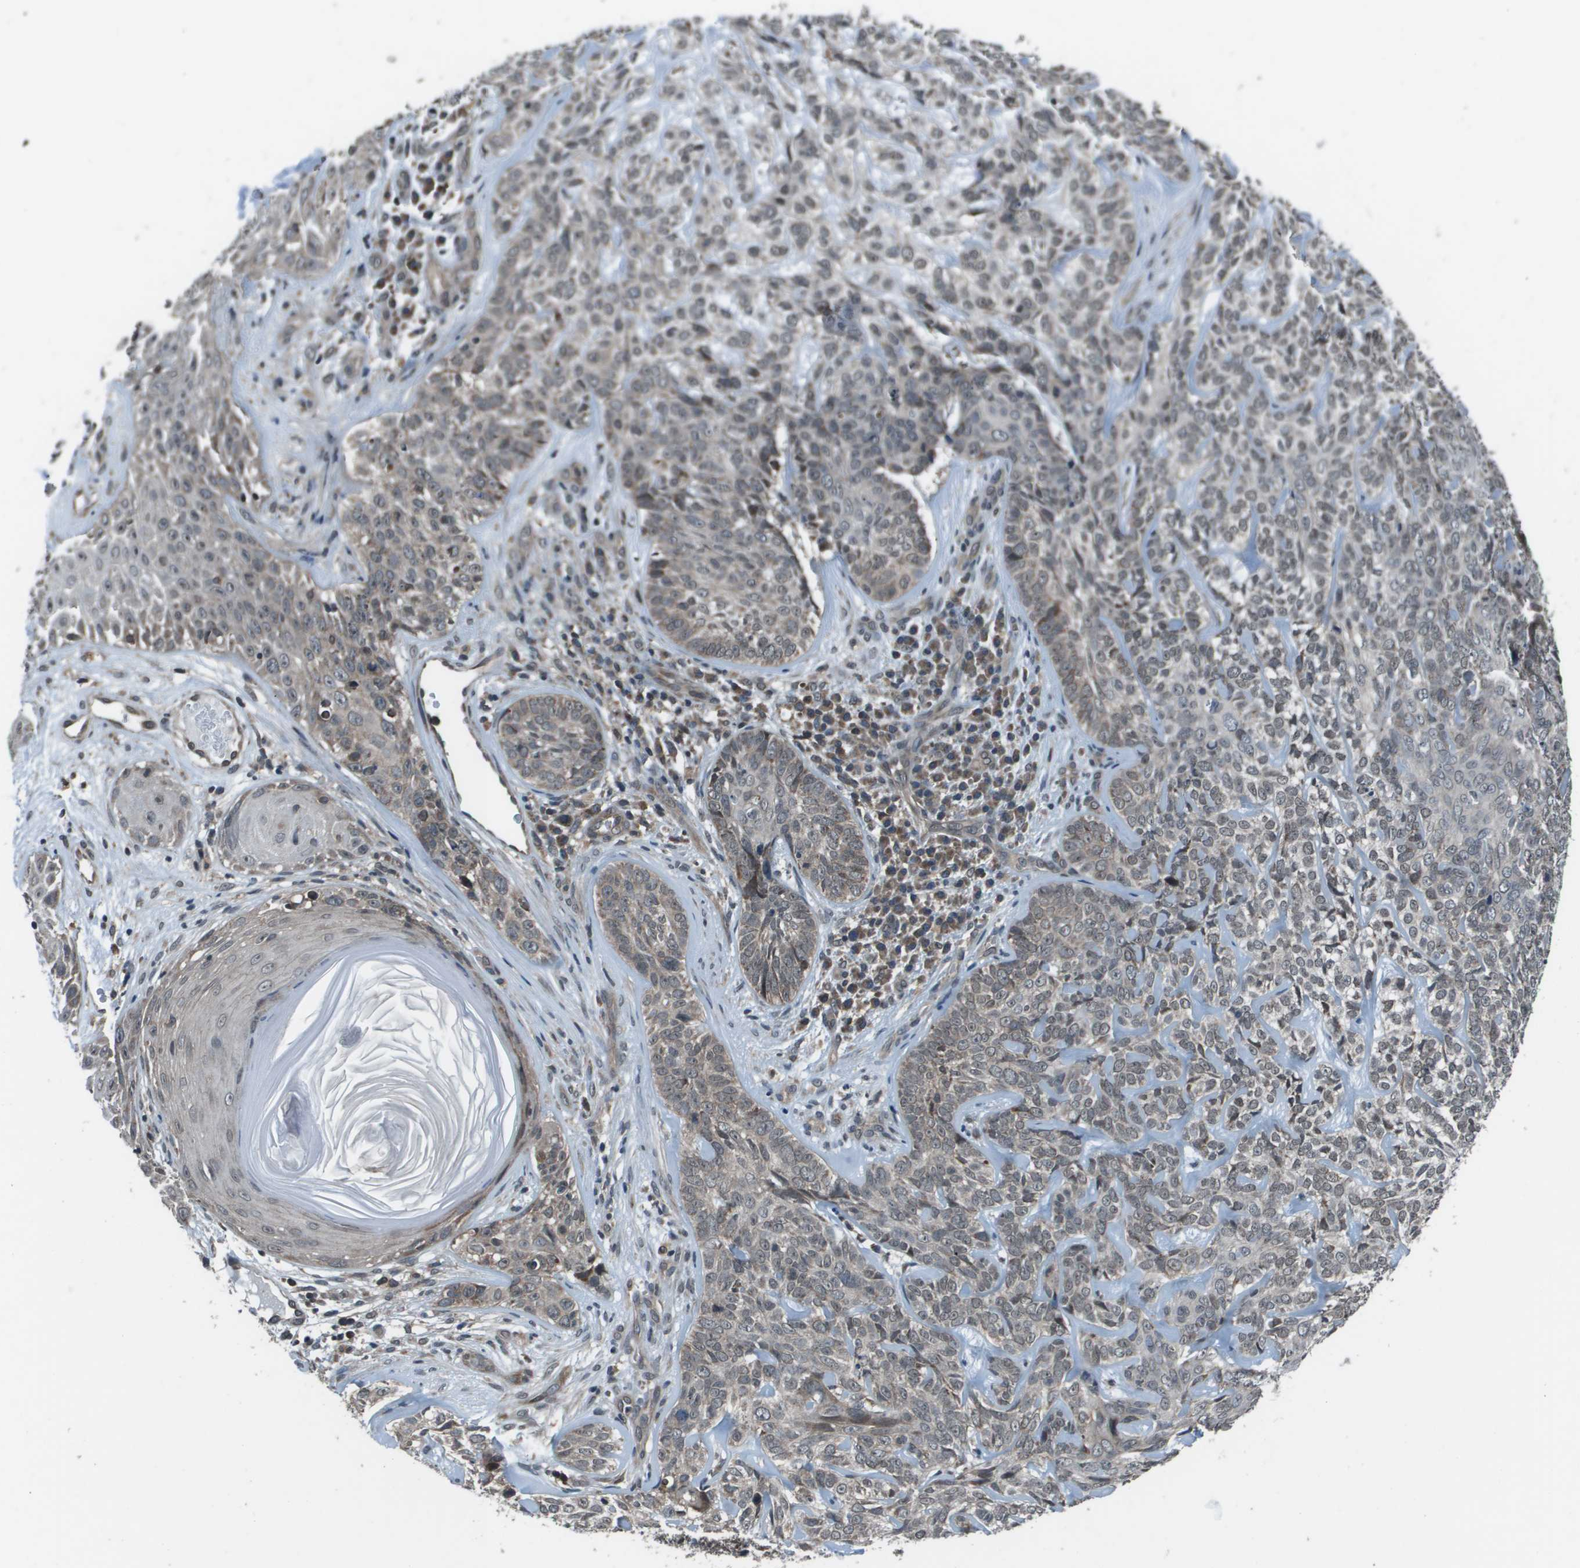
{"staining": {"intensity": "weak", "quantity": "25%-75%", "location": "cytoplasmic/membranous,nuclear"}, "tissue": "skin cancer", "cell_type": "Tumor cells", "image_type": "cancer", "snomed": [{"axis": "morphology", "description": "Basal cell carcinoma"}, {"axis": "topography", "description": "Skin"}], "caption": "Human skin basal cell carcinoma stained with a brown dye displays weak cytoplasmic/membranous and nuclear positive expression in approximately 25%-75% of tumor cells.", "gene": "PPFIA1", "patient": {"sex": "male", "age": 72}}